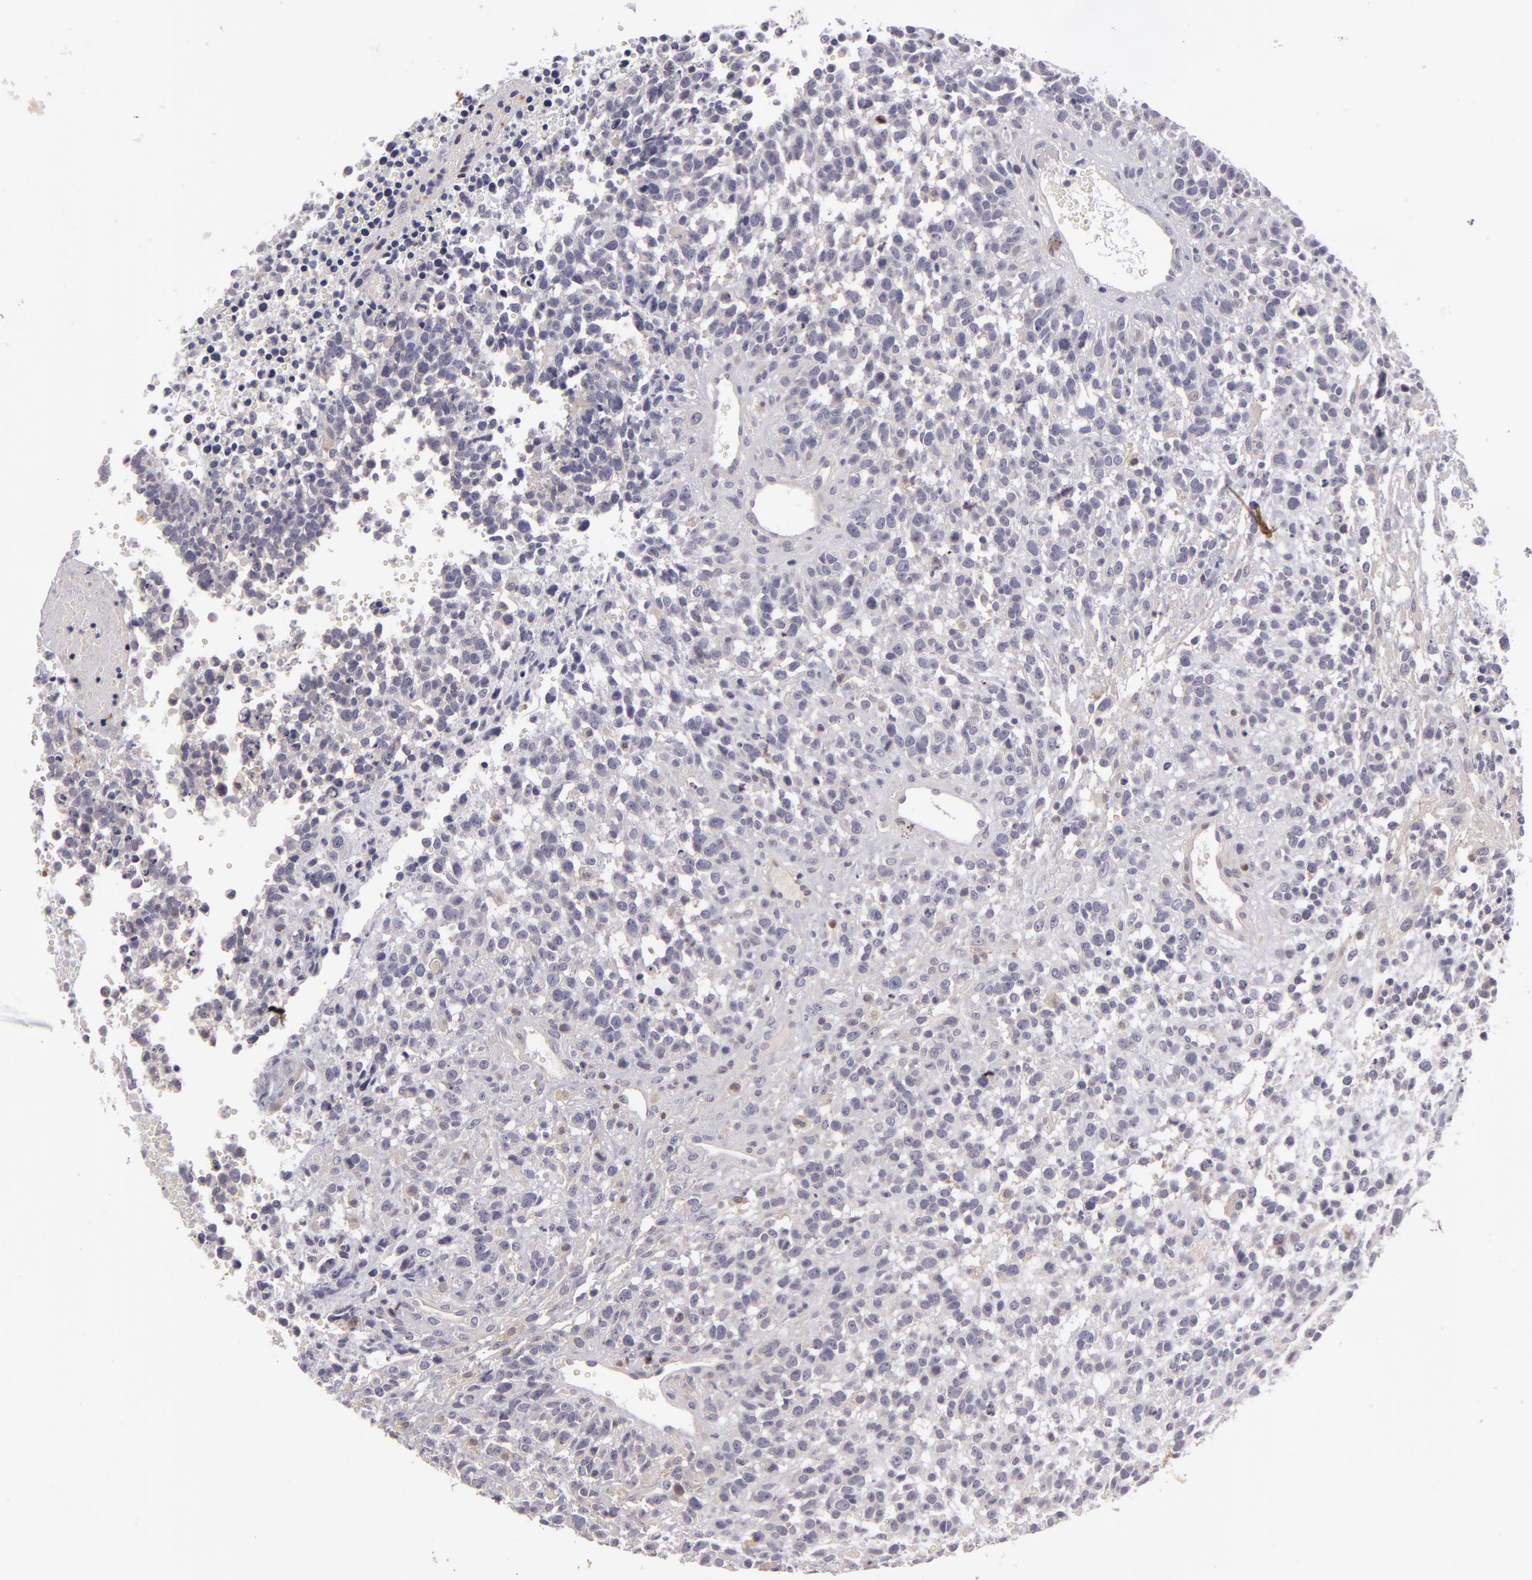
{"staining": {"intensity": "negative", "quantity": "none", "location": "none"}, "tissue": "glioma", "cell_type": "Tumor cells", "image_type": "cancer", "snomed": [{"axis": "morphology", "description": "Glioma, malignant, High grade"}, {"axis": "topography", "description": "Brain"}], "caption": "The IHC histopathology image has no significant staining in tumor cells of high-grade glioma (malignant) tissue. (DAB (3,3'-diaminobenzidine) IHC visualized using brightfield microscopy, high magnification).", "gene": "ZNF229", "patient": {"sex": "male", "age": 66}}